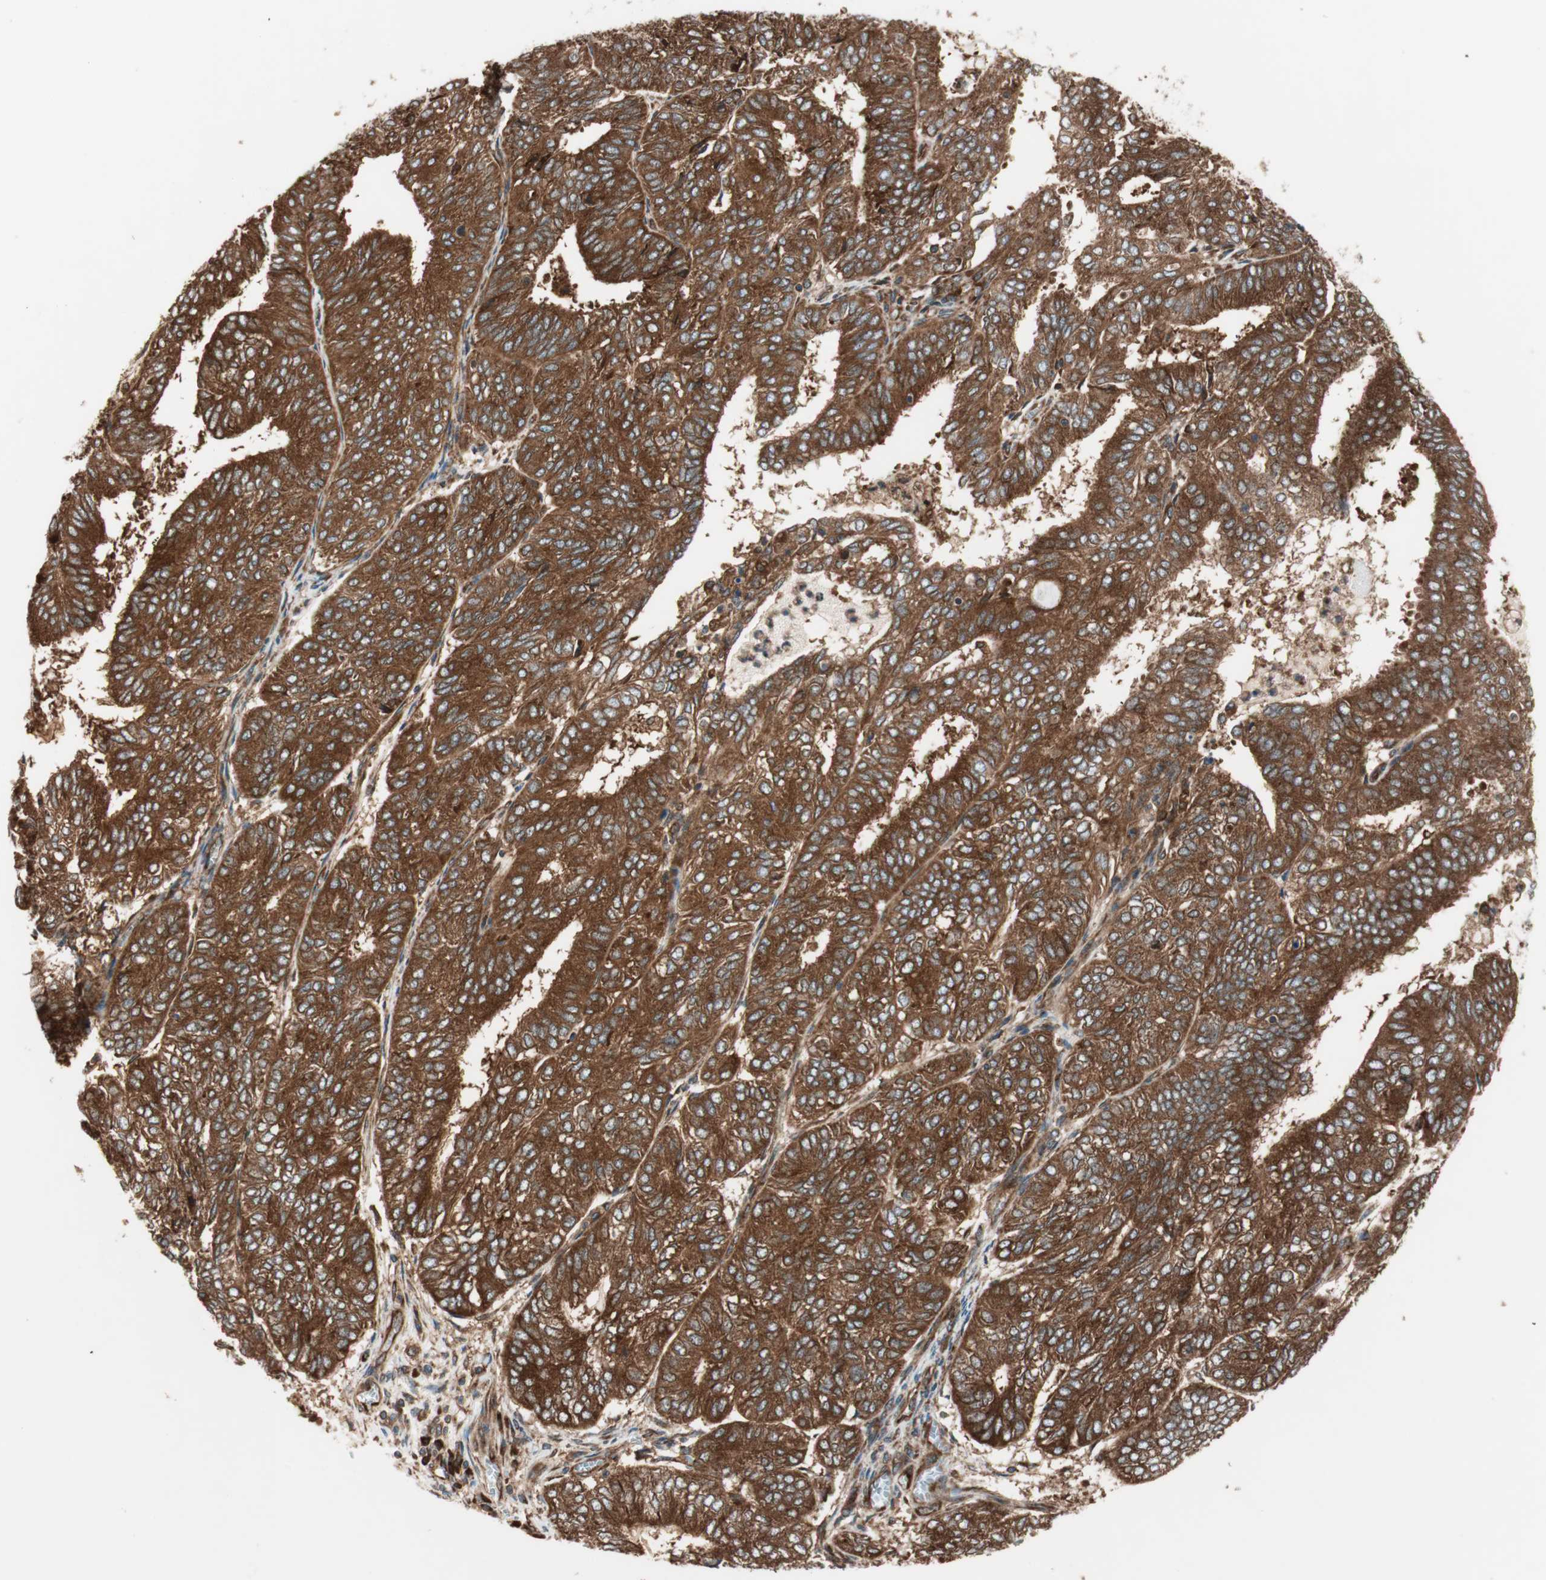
{"staining": {"intensity": "strong", "quantity": ">75%", "location": "cytoplasmic/membranous"}, "tissue": "endometrial cancer", "cell_type": "Tumor cells", "image_type": "cancer", "snomed": [{"axis": "morphology", "description": "Adenocarcinoma, NOS"}, {"axis": "topography", "description": "Uterus"}], "caption": "The histopathology image exhibits immunohistochemical staining of adenocarcinoma (endometrial). There is strong cytoplasmic/membranous positivity is identified in about >75% of tumor cells.", "gene": "RAB5A", "patient": {"sex": "female", "age": 60}}